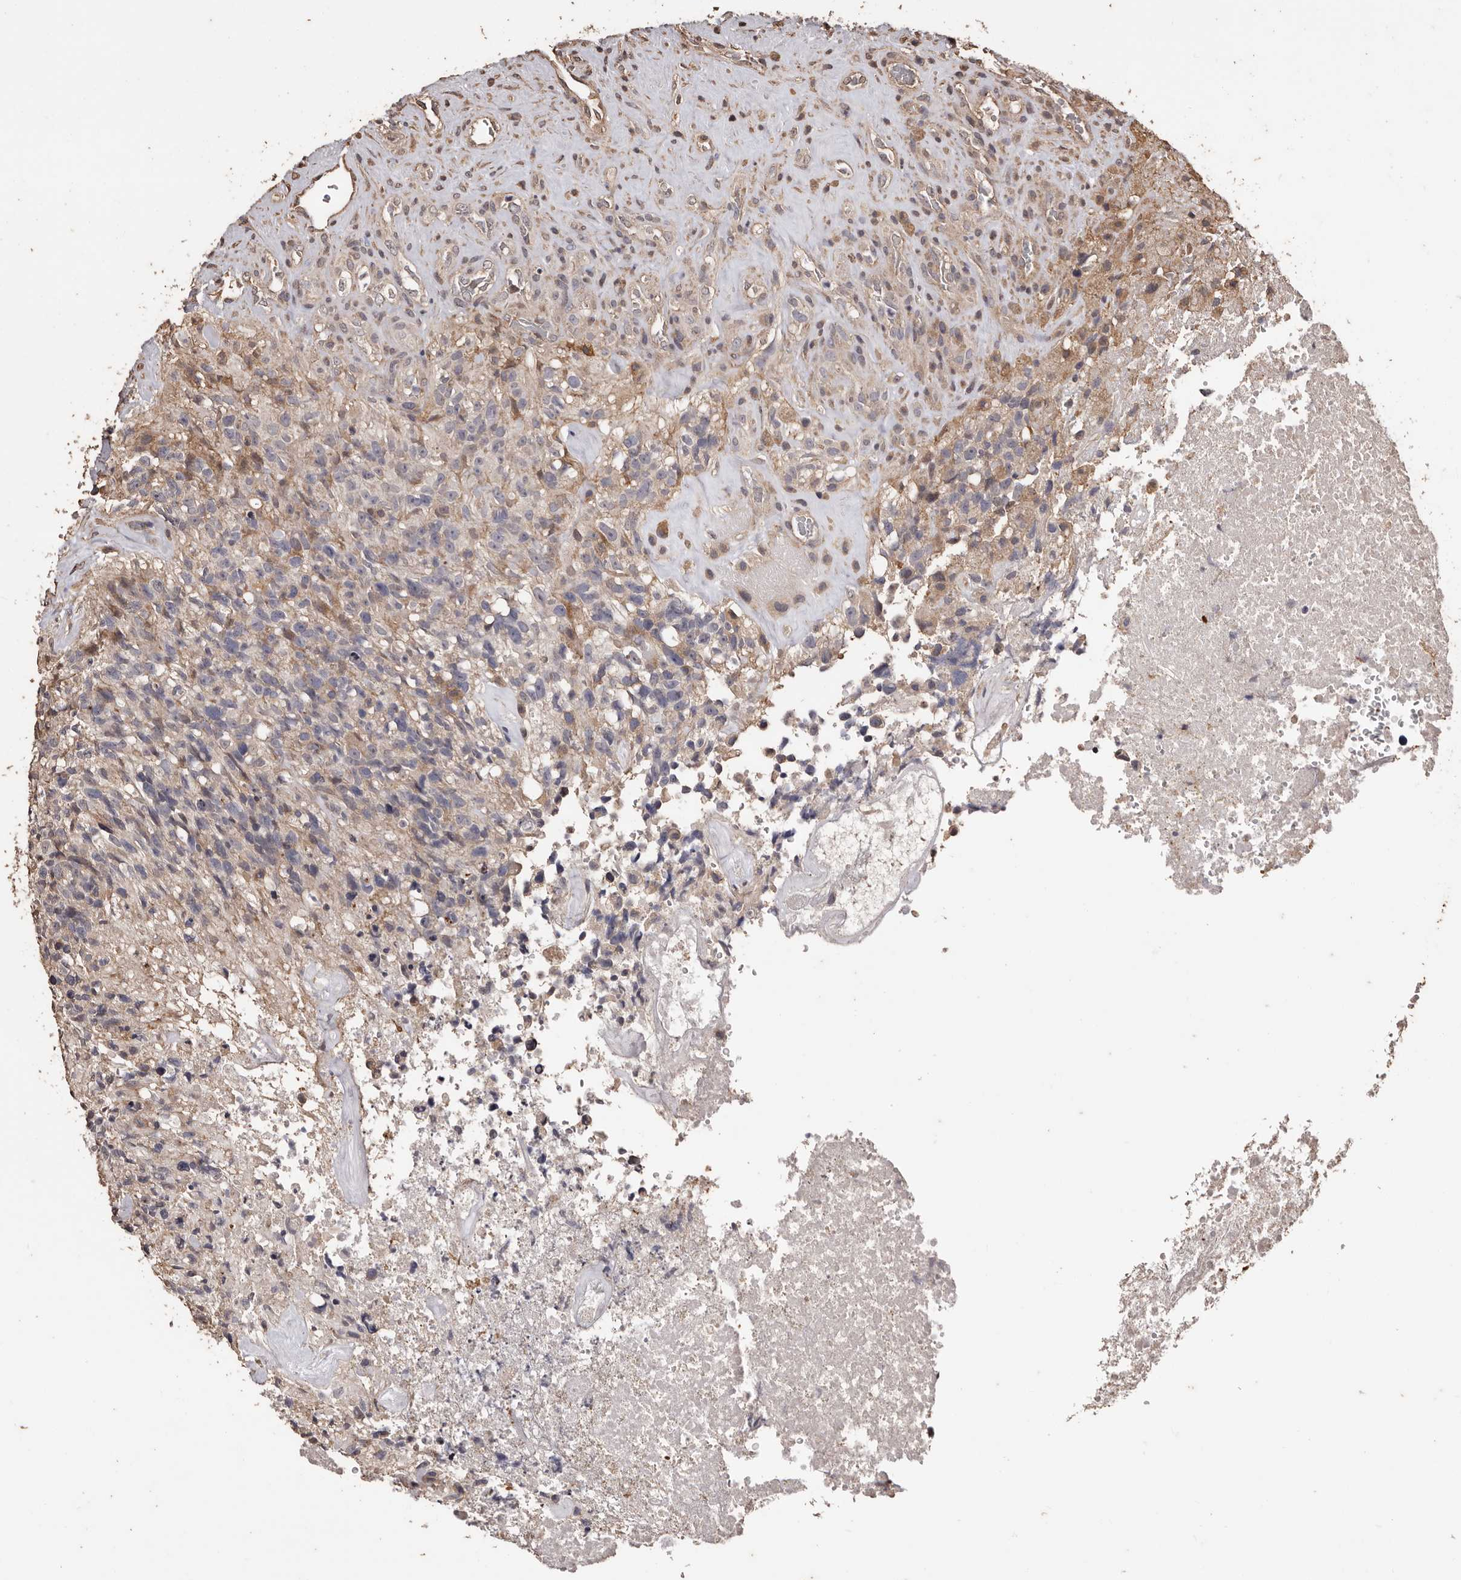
{"staining": {"intensity": "weak", "quantity": "<25%", "location": "cytoplasmic/membranous"}, "tissue": "glioma", "cell_type": "Tumor cells", "image_type": "cancer", "snomed": [{"axis": "morphology", "description": "Glioma, malignant, High grade"}, {"axis": "topography", "description": "Brain"}], "caption": "A histopathology image of human glioma is negative for staining in tumor cells. Nuclei are stained in blue.", "gene": "NAV1", "patient": {"sex": "male", "age": 69}}